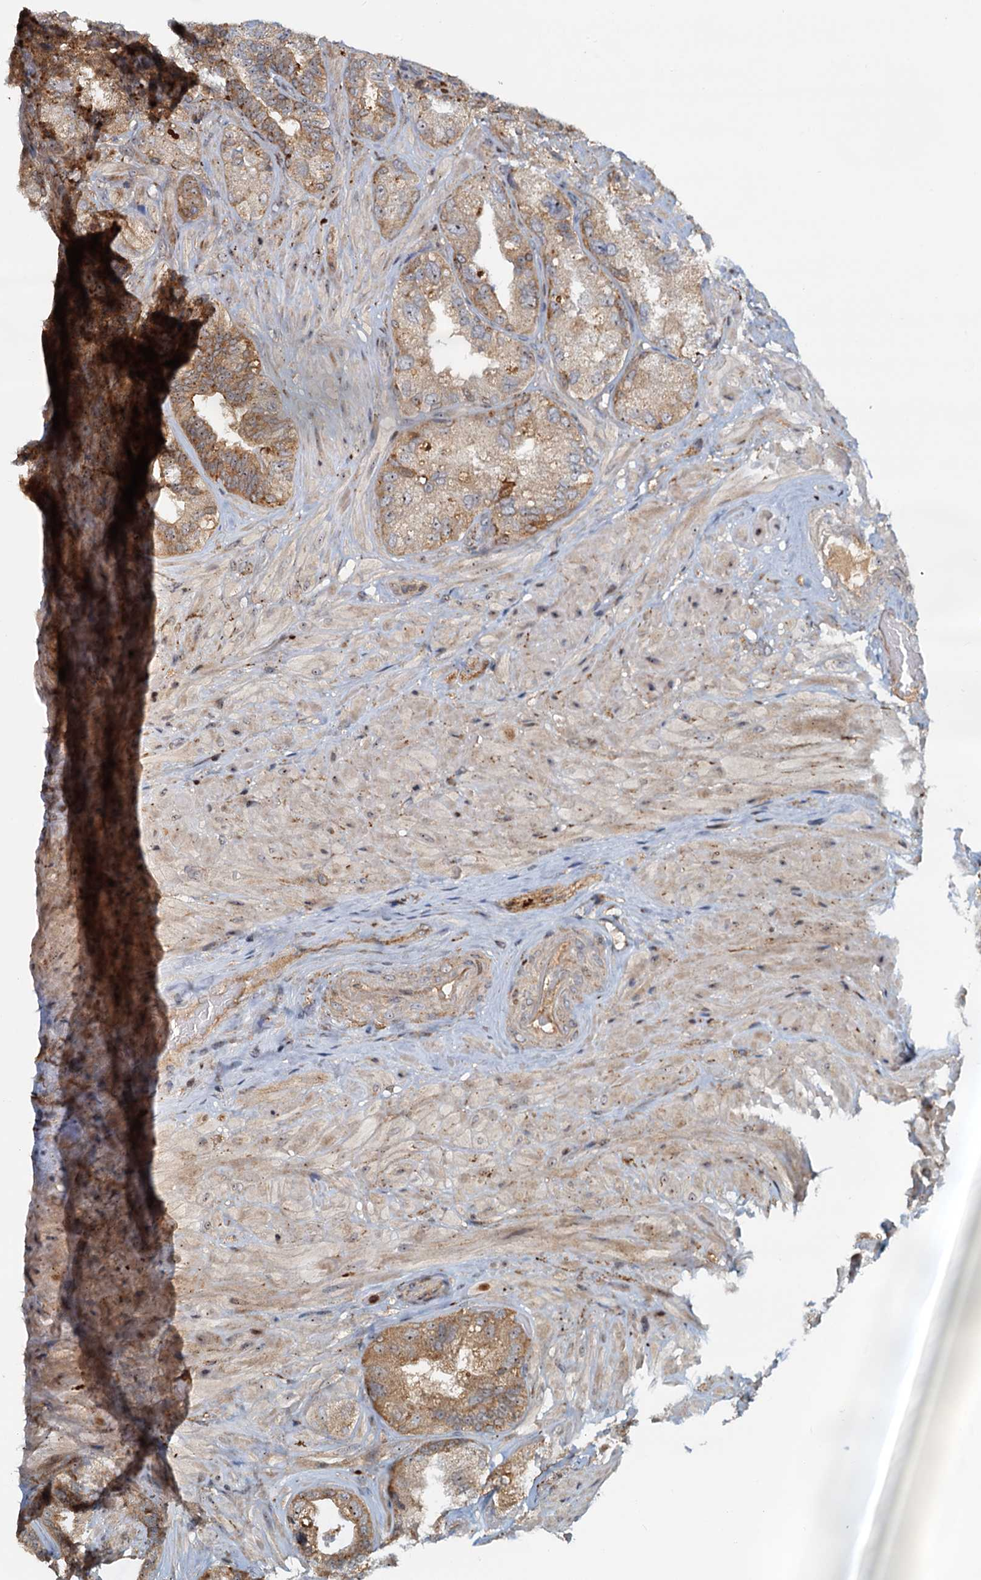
{"staining": {"intensity": "moderate", "quantity": ">75%", "location": "cytoplasmic/membranous"}, "tissue": "seminal vesicle", "cell_type": "Glandular cells", "image_type": "normal", "snomed": [{"axis": "morphology", "description": "Normal tissue, NOS"}, {"axis": "topography", "description": "Prostate and seminal vesicle, NOS"}, {"axis": "topography", "description": "Prostate"}, {"axis": "topography", "description": "Seminal veicle"}], "caption": "A brown stain labels moderate cytoplasmic/membranous positivity of a protein in glandular cells of normal human seminal vesicle.", "gene": "TOLLIP", "patient": {"sex": "male", "age": 67}}